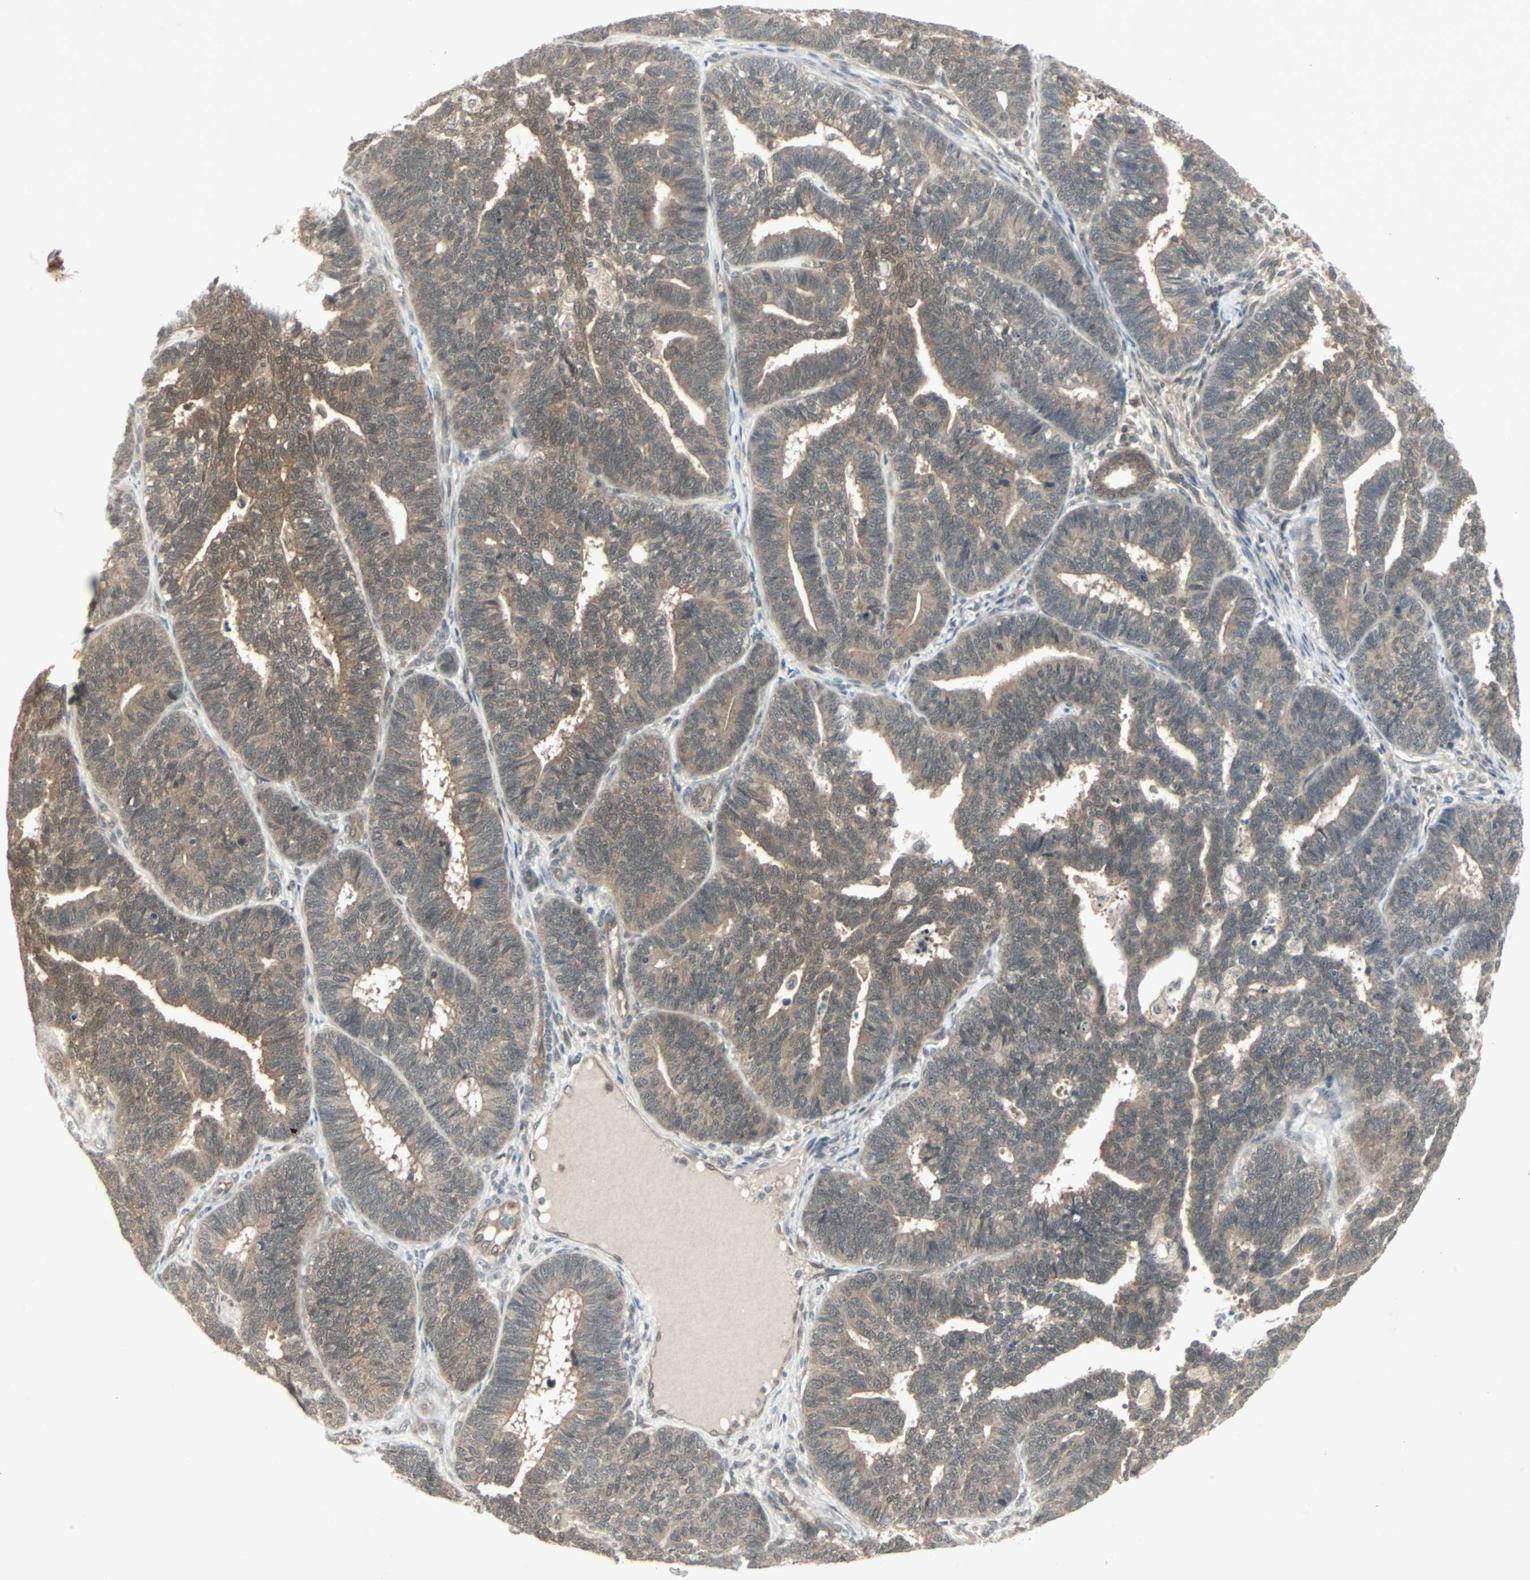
{"staining": {"intensity": "weak", "quantity": ">75%", "location": "cytoplasmic/membranous"}, "tissue": "endometrial cancer", "cell_type": "Tumor cells", "image_type": "cancer", "snomed": [{"axis": "morphology", "description": "Adenocarcinoma, NOS"}, {"axis": "topography", "description": "Endometrium"}], "caption": "Immunohistochemistry (DAB (3,3'-diaminobenzidine)) staining of human endometrial cancer (adenocarcinoma) displays weak cytoplasmic/membranous protein staining in about >75% of tumor cells.", "gene": "PTPA", "patient": {"sex": "female", "age": 70}}